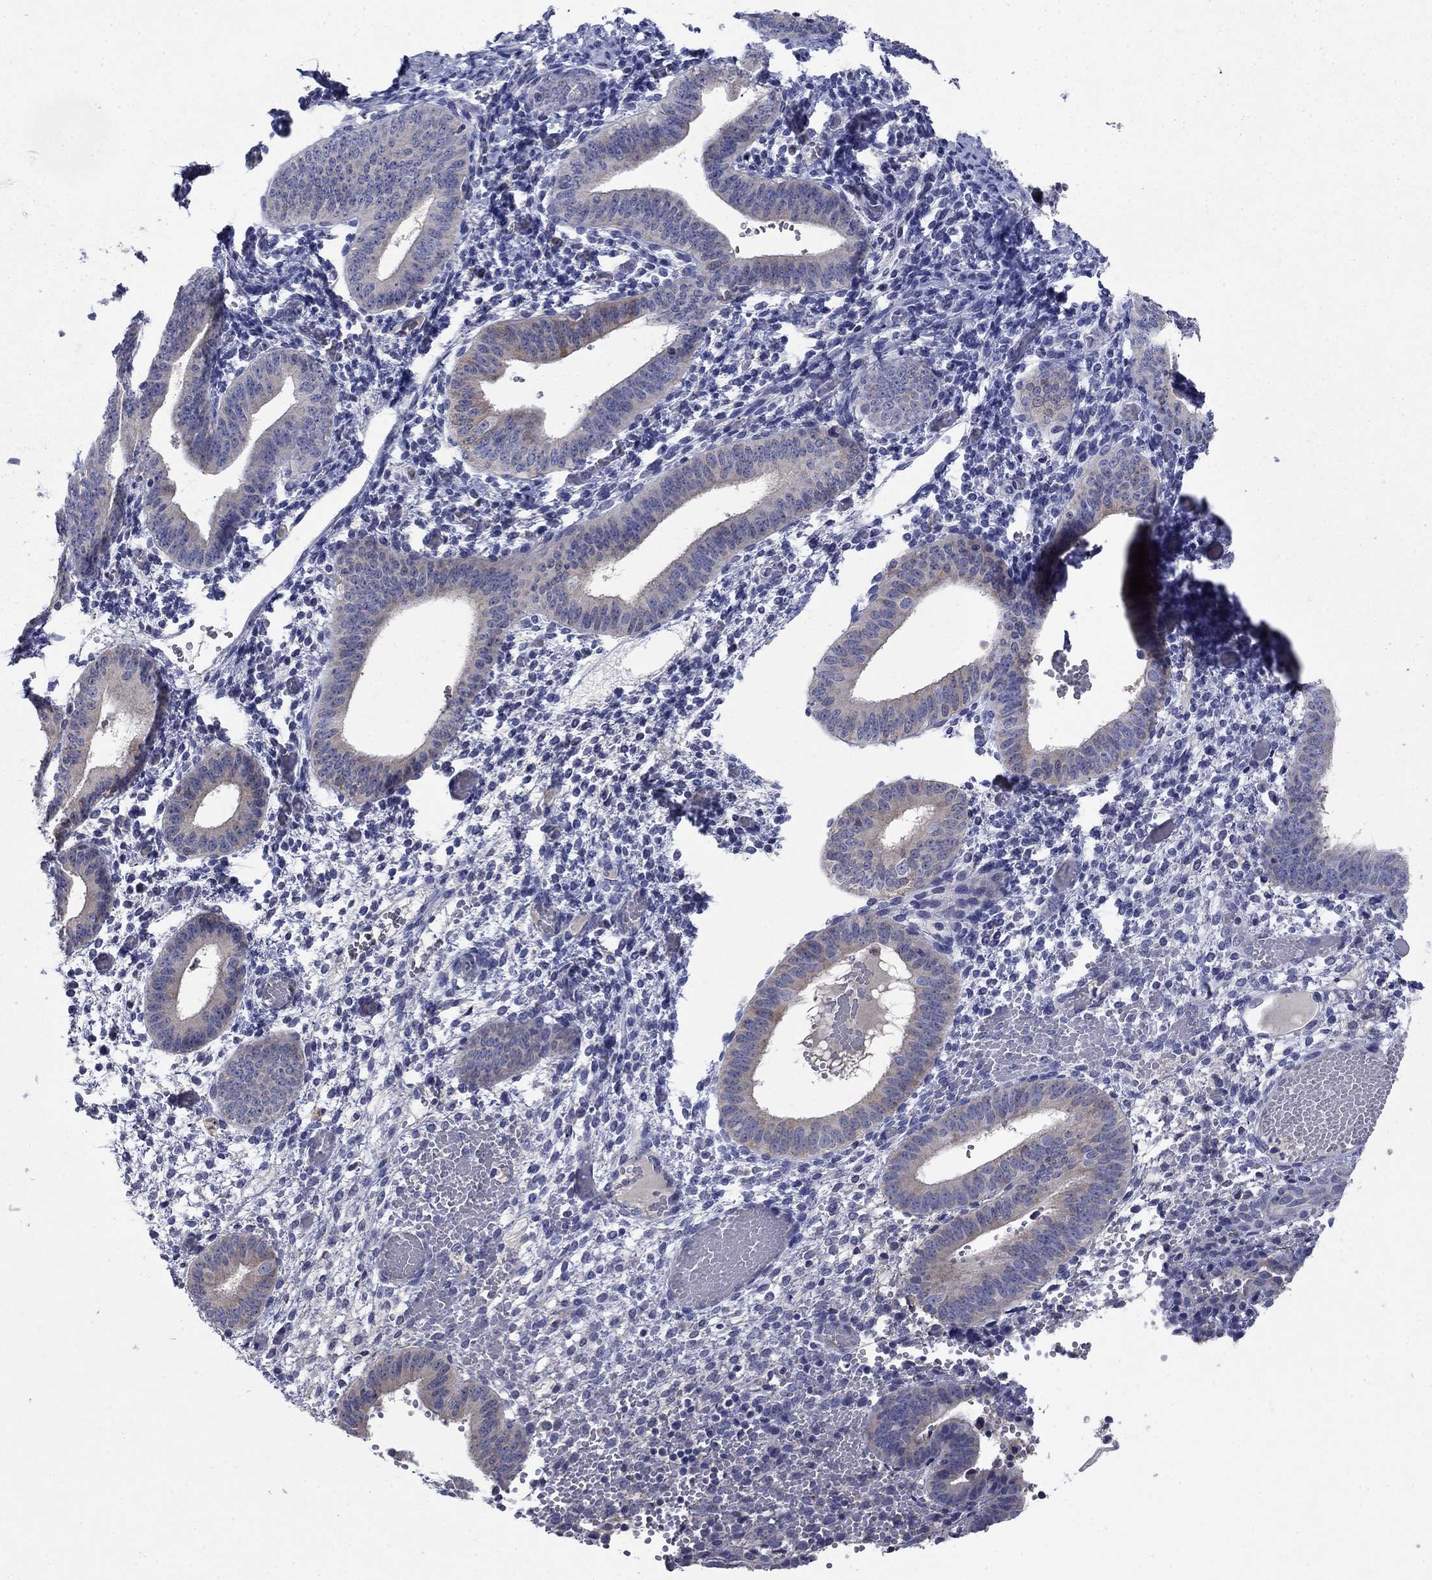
{"staining": {"intensity": "negative", "quantity": "none", "location": "none"}, "tissue": "endometrium", "cell_type": "Cells in endometrial stroma", "image_type": "normal", "snomed": [{"axis": "morphology", "description": "Normal tissue, NOS"}, {"axis": "topography", "description": "Endometrium"}], "caption": "Protein analysis of unremarkable endometrium shows no significant staining in cells in endometrial stroma.", "gene": "SULT2B1", "patient": {"sex": "female", "age": 42}}